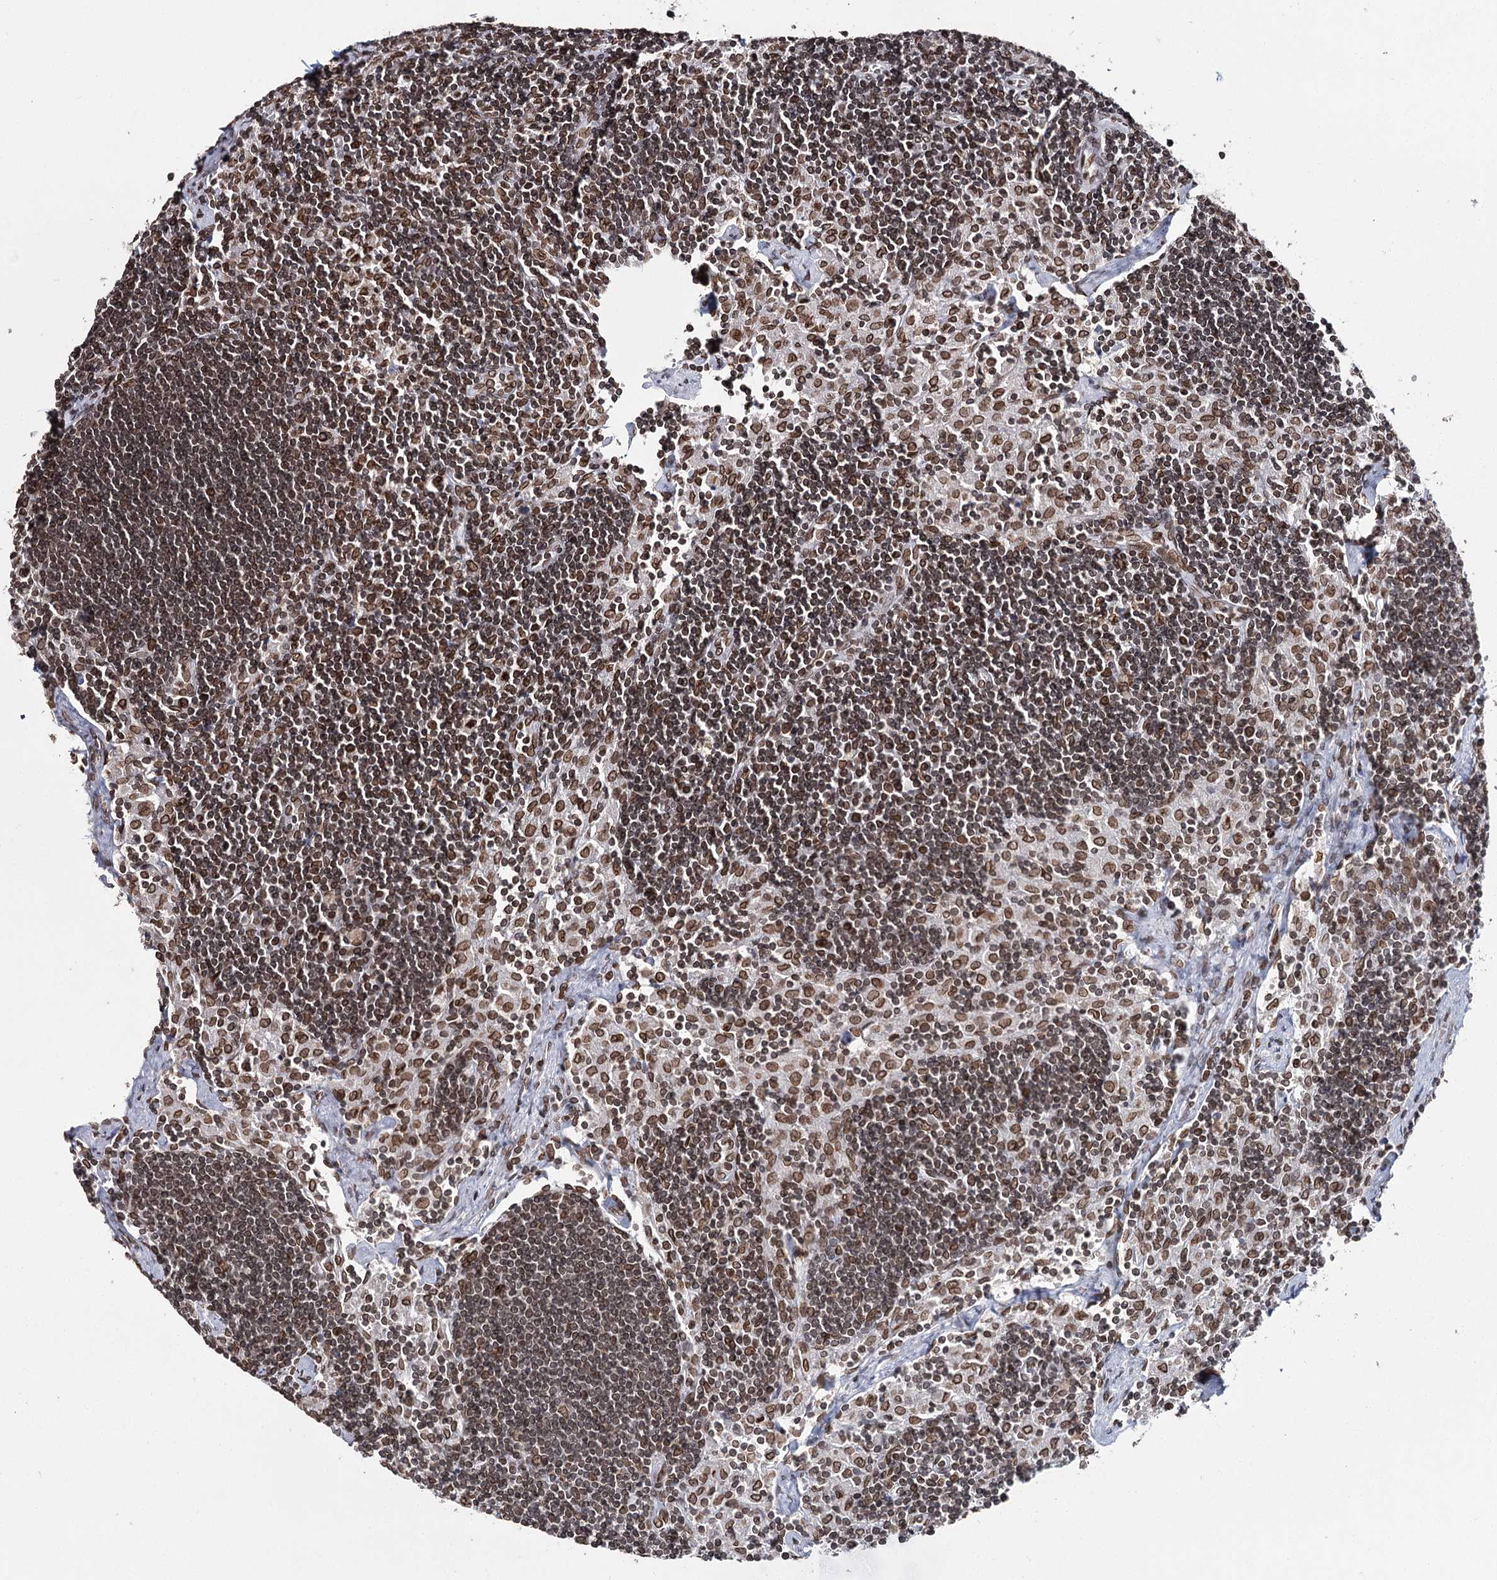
{"staining": {"intensity": "moderate", "quantity": ">75%", "location": "cytoplasmic/membranous,nuclear"}, "tissue": "lymph node", "cell_type": "Non-germinal center cells", "image_type": "normal", "snomed": [{"axis": "morphology", "description": "Normal tissue, NOS"}, {"axis": "topography", "description": "Lymph node"}], "caption": "This histopathology image reveals immunohistochemistry staining of unremarkable lymph node, with medium moderate cytoplasmic/membranous,nuclear expression in approximately >75% of non-germinal center cells.", "gene": "KIAA0930", "patient": {"sex": "male", "age": 24}}